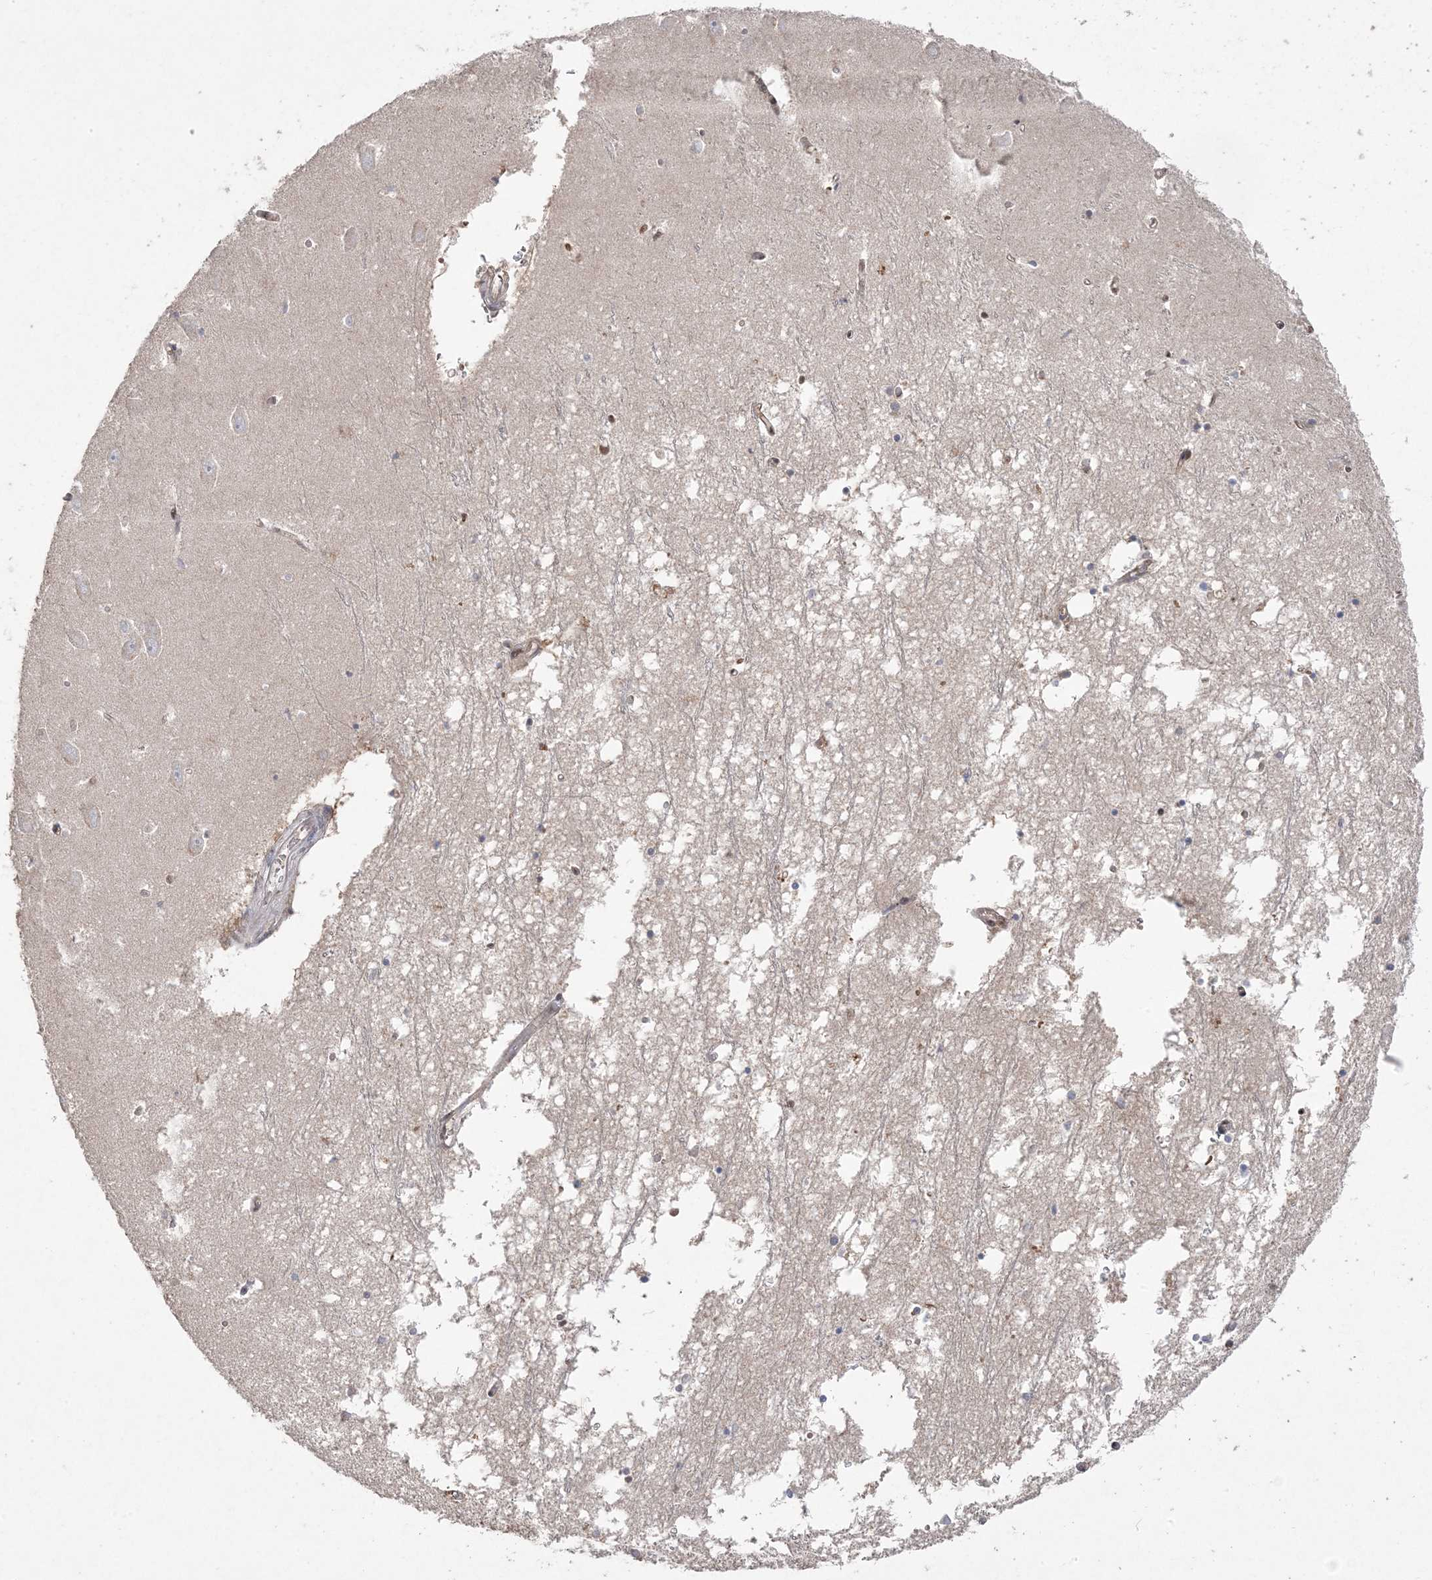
{"staining": {"intensity": "moderate", "quantity": "<25%", "location": "nuclear"}, "tissue": "hippocampus", "cell_type": "Glial cells", "image_type": "normal", "snomed": [{"axis": "morphology", "description": "Normal tissue, NOS"}, {"axis": "topography", "description": "Hippocampus"}], "caption": "An immunohistochemistry image of normal tissue is shown. Protein staining in brown shows moderate nuclear positivity in hippocampus within glial cells.", "gene": "PPOX", "patient": {"sex": "male", "age": 70}}